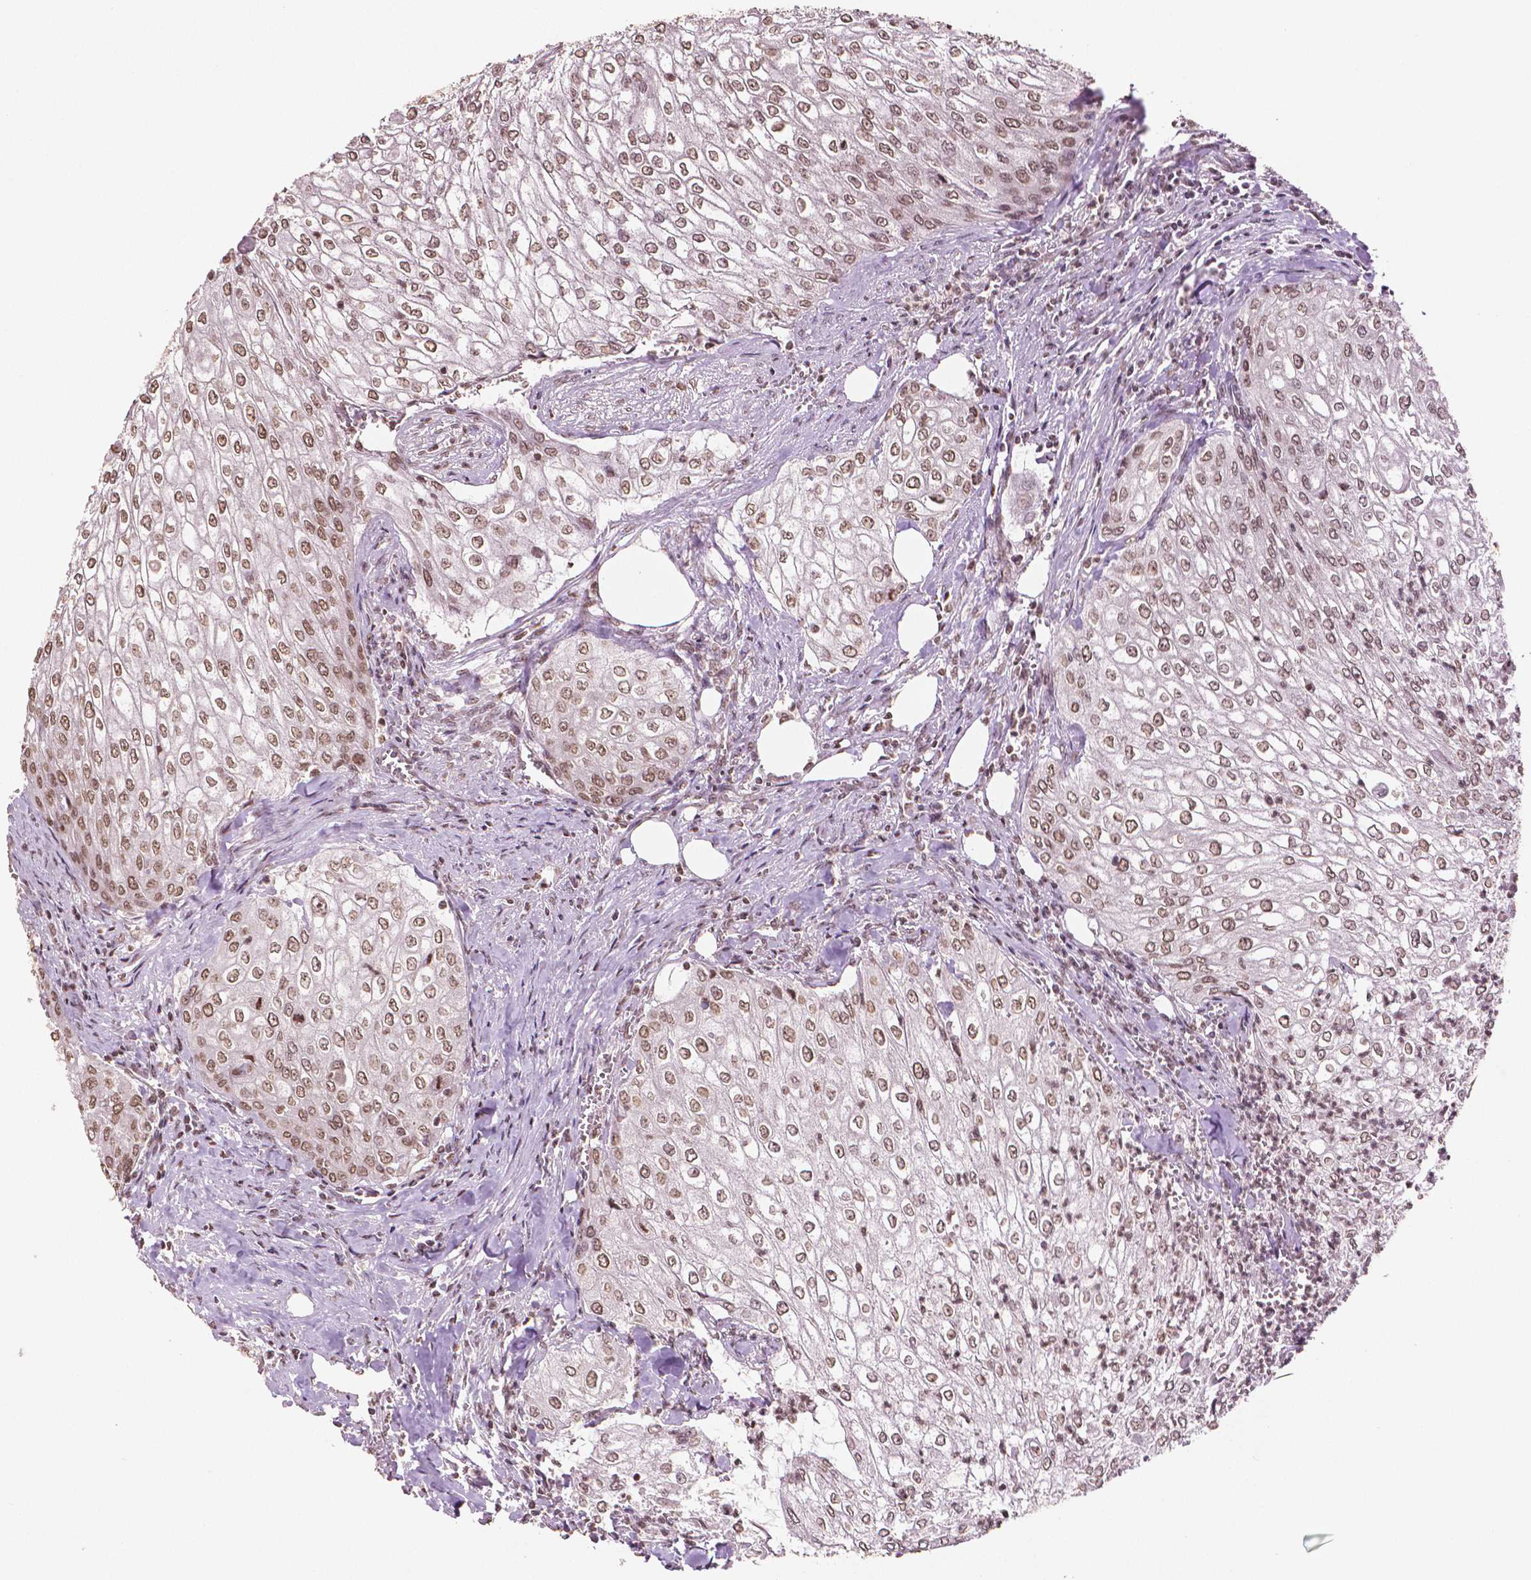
{"staining": {"intensity": "moderate", "quantity": ">75%", "location": "nuclear"}, "tissue": "urothelial cancer", "cell_type": "Tumor cells", "image_type": "cancer", "snomed": [{"axis": "morphology", "description": "Urothelial carcinoma, High grade"}, {"axis": "topography", "description": "Urinary bladder"}], "caption": "Protein expression analysis of high-grade urothelial carcinoma exhibits moderate nuclear positivity in about >75% of tumor cells. (Brightfield microscopy of DAB IHC at high magnification).", "gene": "DEK", "patient": {"sex": "male", "age": 62}}